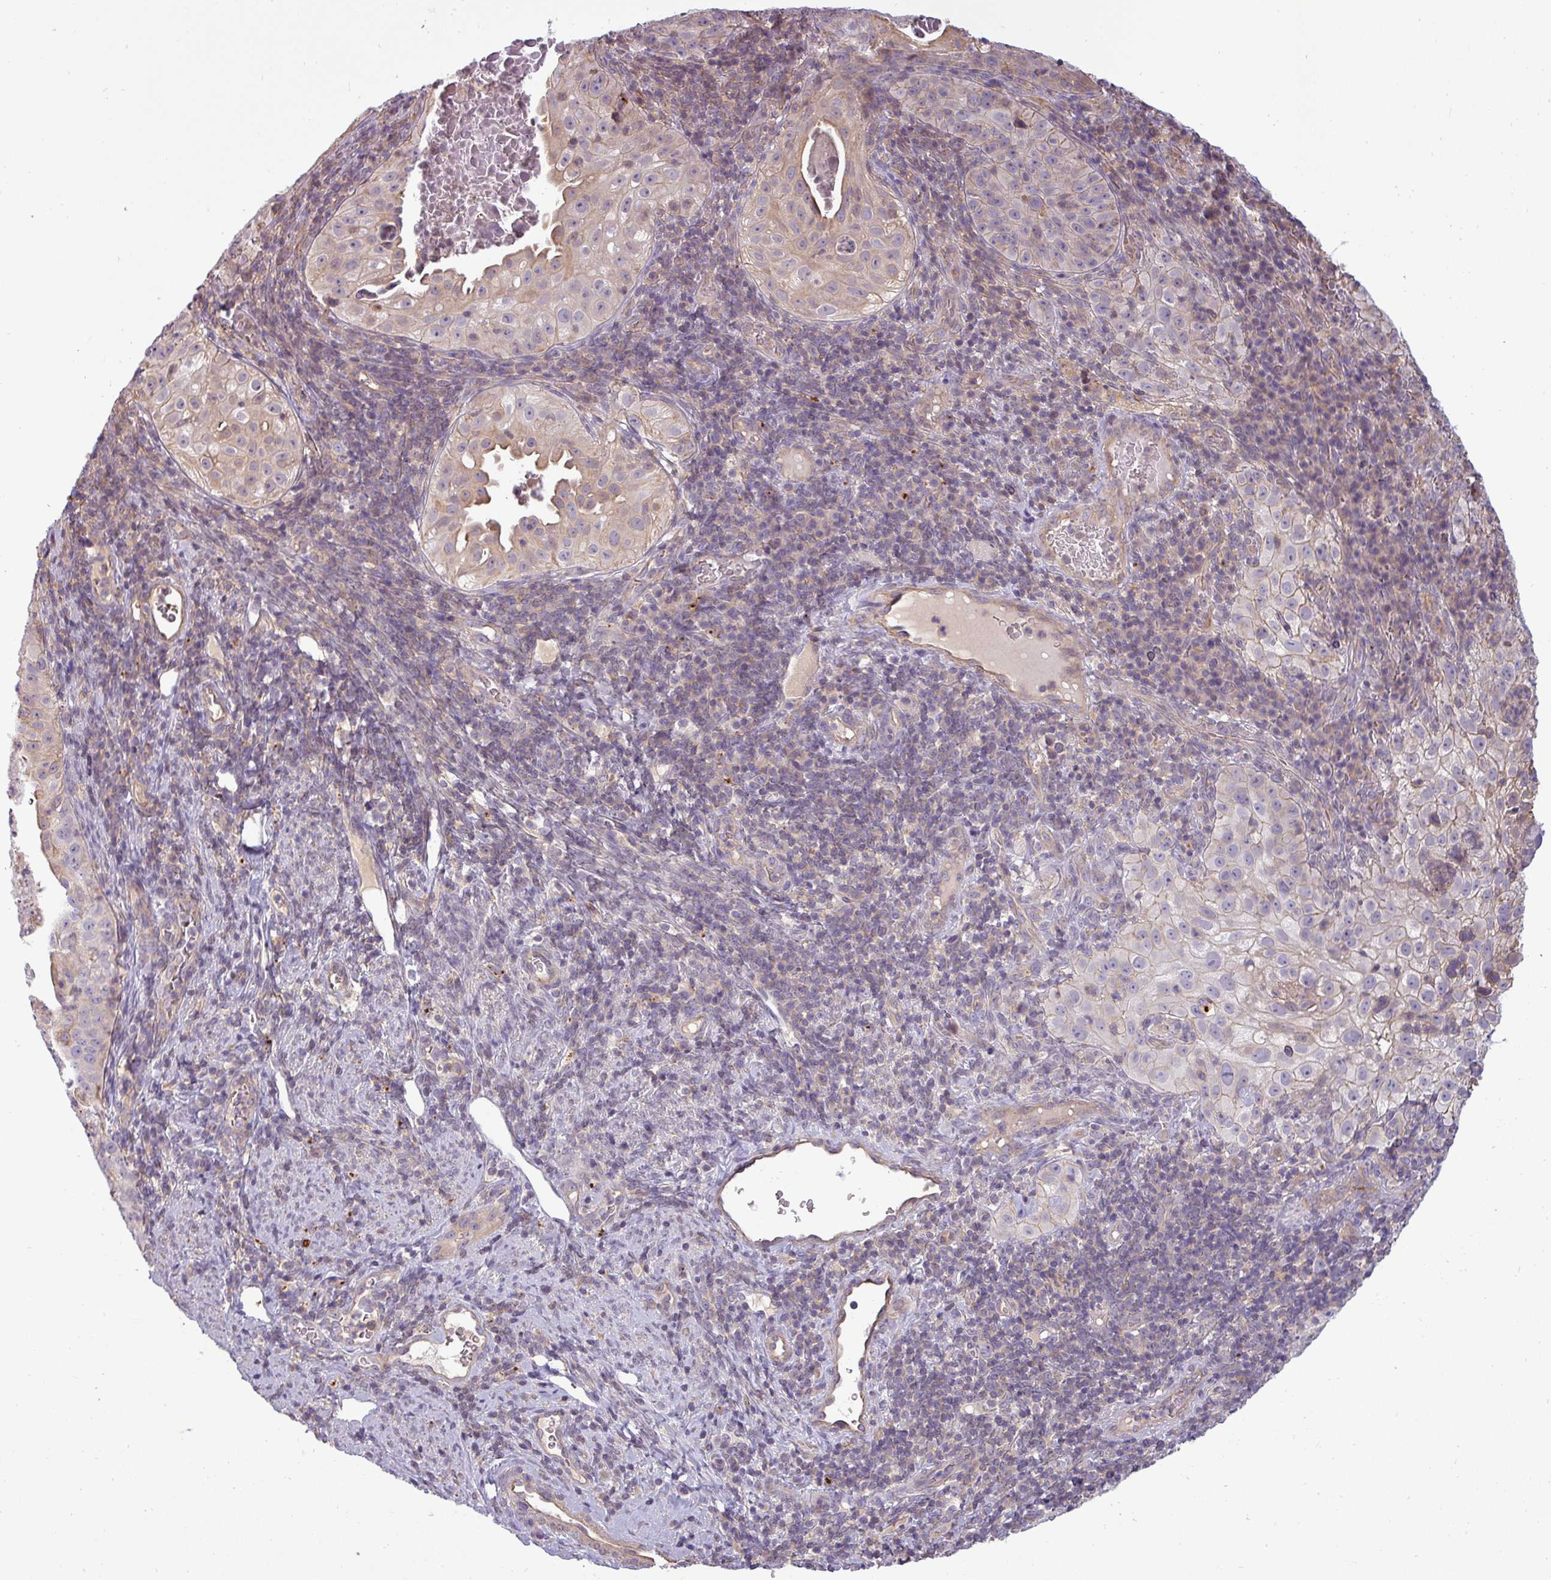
{"staining": {"intensity": "weak", "quantity": "25%-75%", "location": "cytoplasmic/membranous"}, "tissue": "cervical cancer", "cell_type": "Tumor cells", "image_type": "cancer", "snomed": [{"axis": "morphology", "description": "Squamous cell carcinoma, NOS"}, {"axis": "topography", "description": "Cervix"}], "caption": "A low amount of weak cytoplasmic/membranous expression is seen in approximately 25%-75% of tumor cells in cervical cancer (squamous cell carcinoma) tissue.", "gene": "ZNF835", "patient": {"sex": "female", "age": 52}}